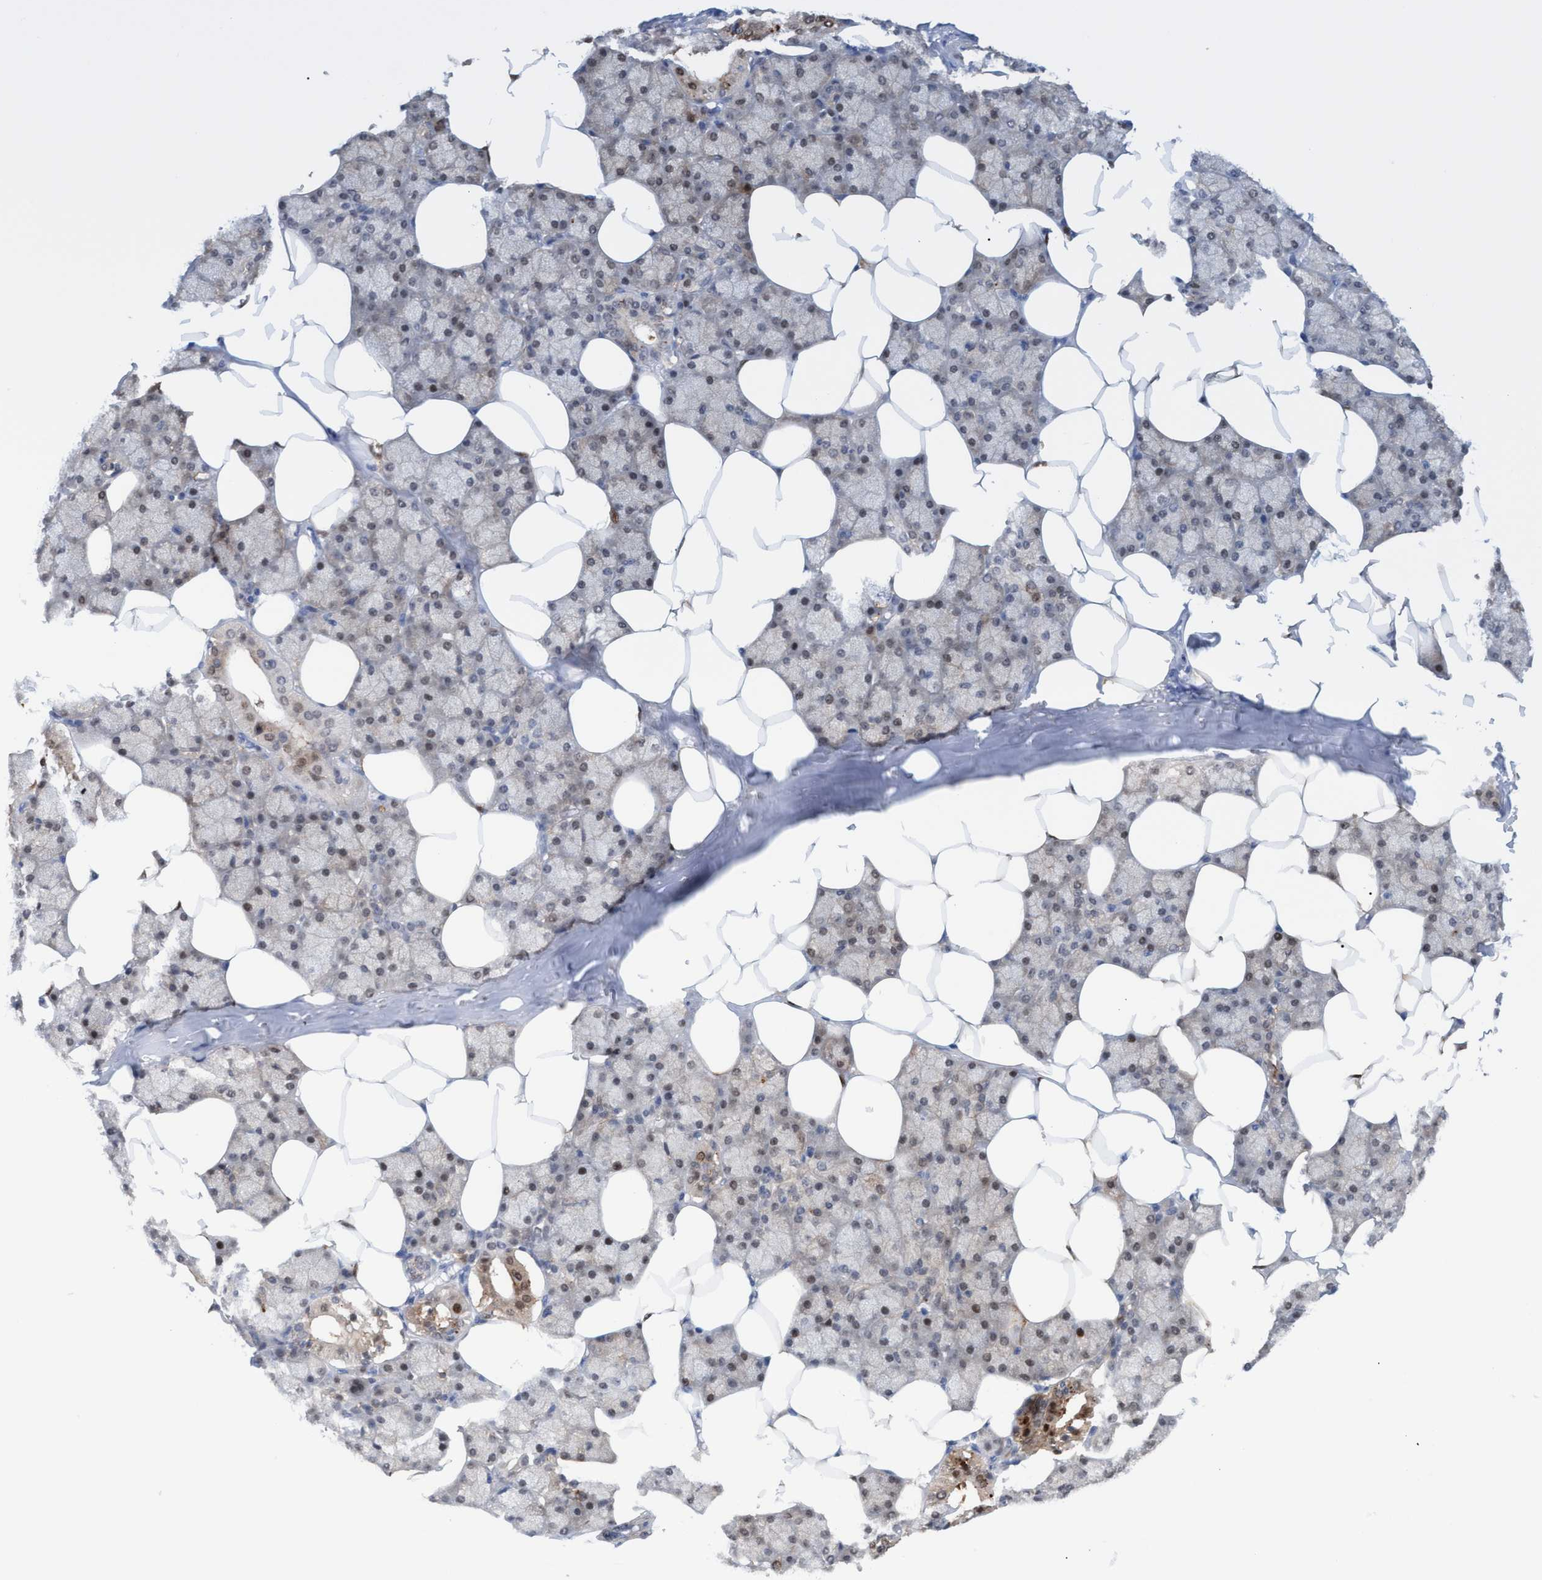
{"staining": {"intensity": "moderate", "quantity": "<25%", "location": "cytoplasmic/membranous,nuclear"}, "tissue": "salivary gland", "cell_type": "Glandular cells", "image_type": "normal", "snomed": [{"axis": "morphology", "description": "Normal tissue, NOS"}, {"axis": "topography", "description": "Salivary gland"}], "caption": "Immunohistochemical staining of normal salivary gland displays <25% levels of moderate cytoplasmic/membranous,nuclear protein expression in about <25% of glandular cells. (DAB IHC, brown staining for protein, blue staining for nuclei).", "gene": "PINX1", "patient": {"sex": "male", "age": 62}}